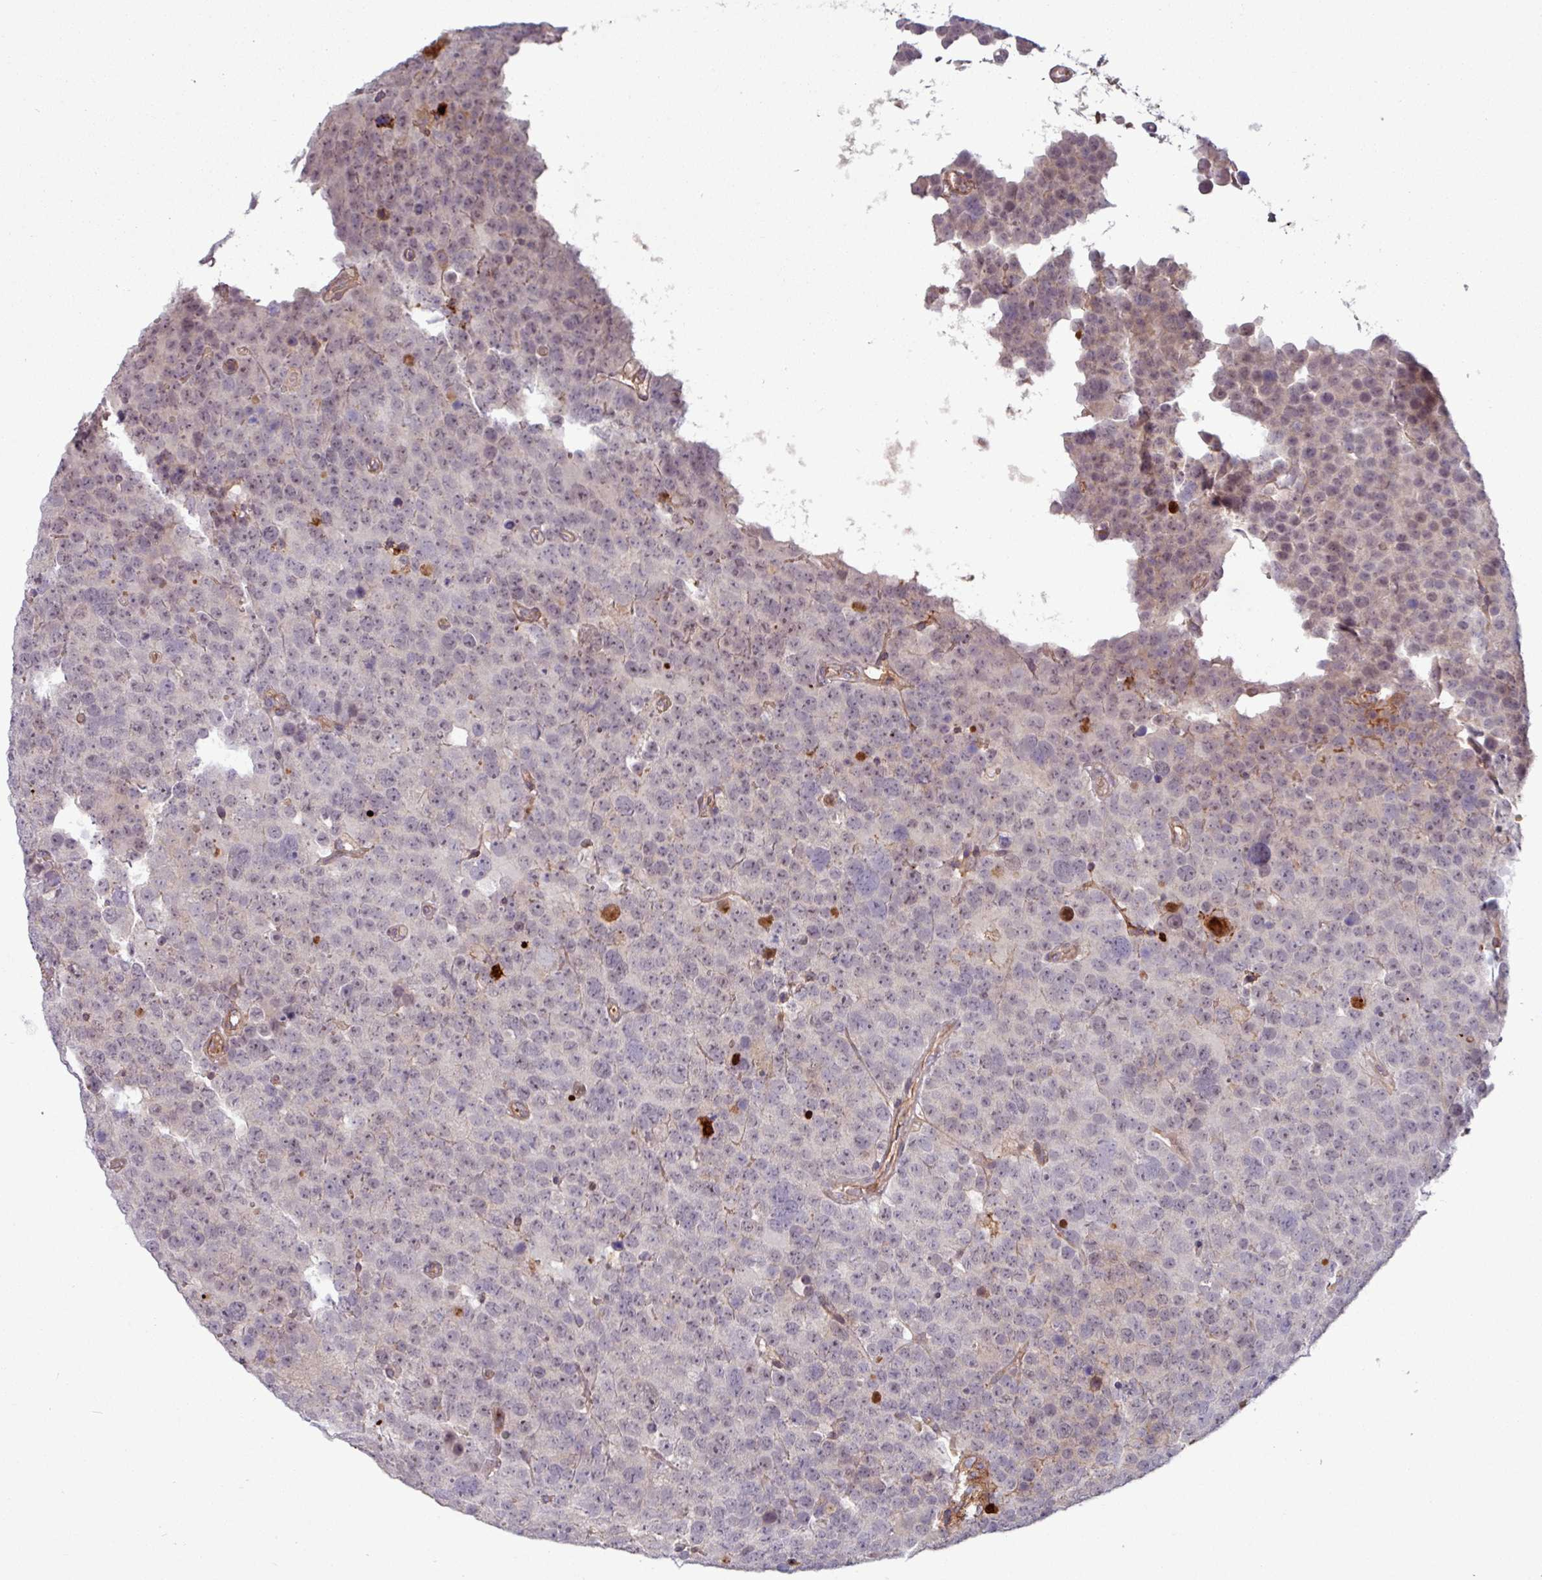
{"staining": {"intensity": "negative", "quantity": "none", "location": "none"}, "tissue": "testis cancer", "cell_type": "Tumor cells", "image_type": "cancer", "snomed": [{"axis": "morphology", "description": "Seminoma, NOS"}, {"axis": "topography", "description": "Testis"}], "caption": "The immunohistochemistry micrograph has no significant staining in tumor cells of testis seminoma tissue.", "gene": "PCED1A", "patient": {"sex": "male", "age": 71}}